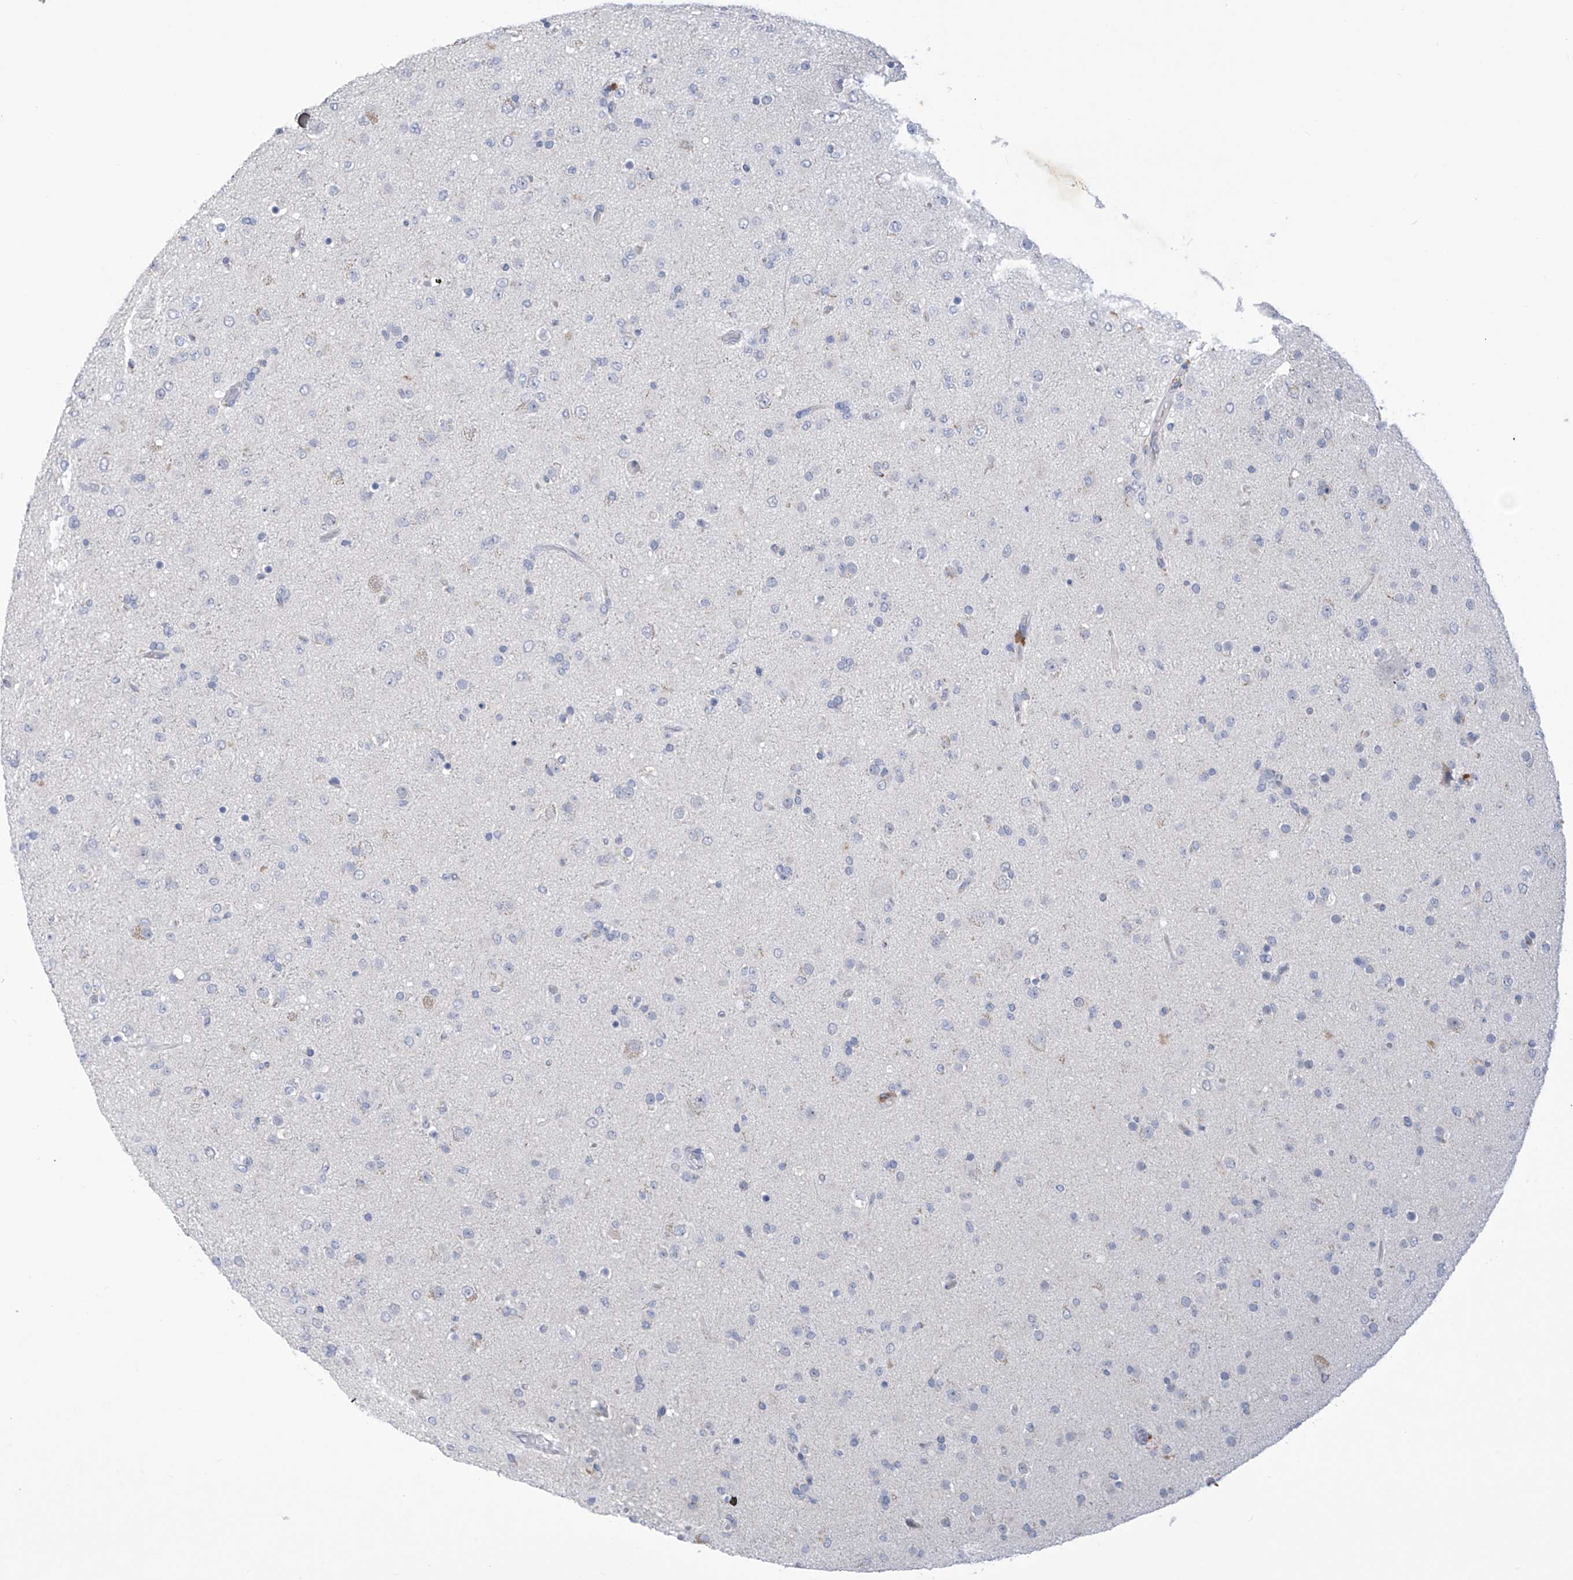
{"staining": {"intensity": "negative", "quantity": "none", "location": "none"}, "tissue": "glioma", "cell_type": "Tumor cells", "image_type": "cancer", "snomed": [{"axis": "morphology", "description": "Glioma, malignant, Low grade"}, {"axis": "topography", "description": "Brain"}], "caption": "Glioma stained for a protein using immunohistochemistry shows no expression tumor cells.", "gene": "IBA57", "patient": {"sex": "male", "age": 65}}